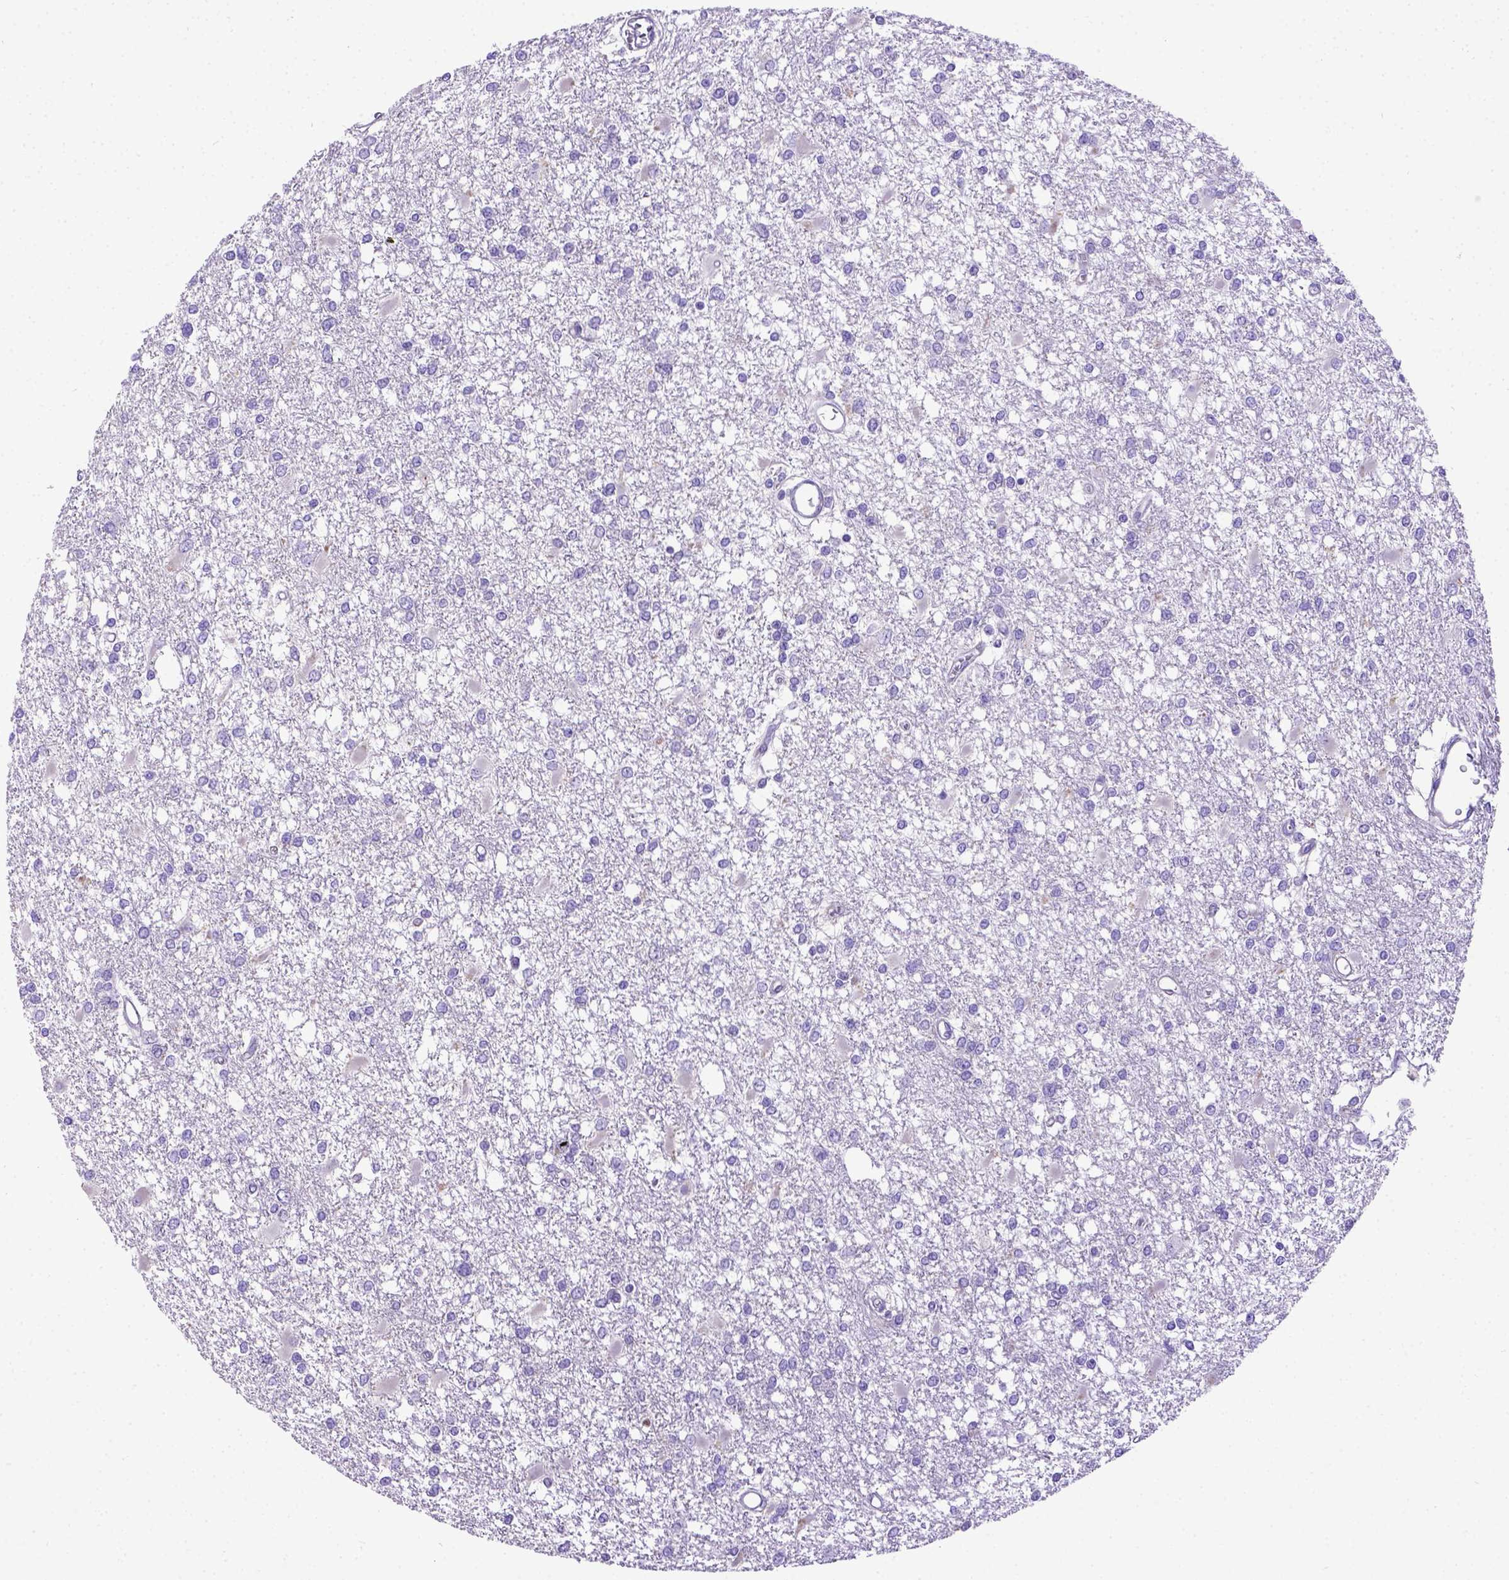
{"staining": {"intensity": "negative", "quantity": "none", "location": "none"}, "tissue": "glioma", "cell_type": "Tumor cells", "image_type": "cancer", "snomed": [{"axis": "morphology", "description": "Glioma, malignant, High grade"}, {"axis": "topography", "description": "Cerebral cortex"}], "caption": "This is an IHC micrograph of glioma. There is no staining in tumor cells.", "gene": "CFAP300", "patient": {"sex": "male", "age": 79}}